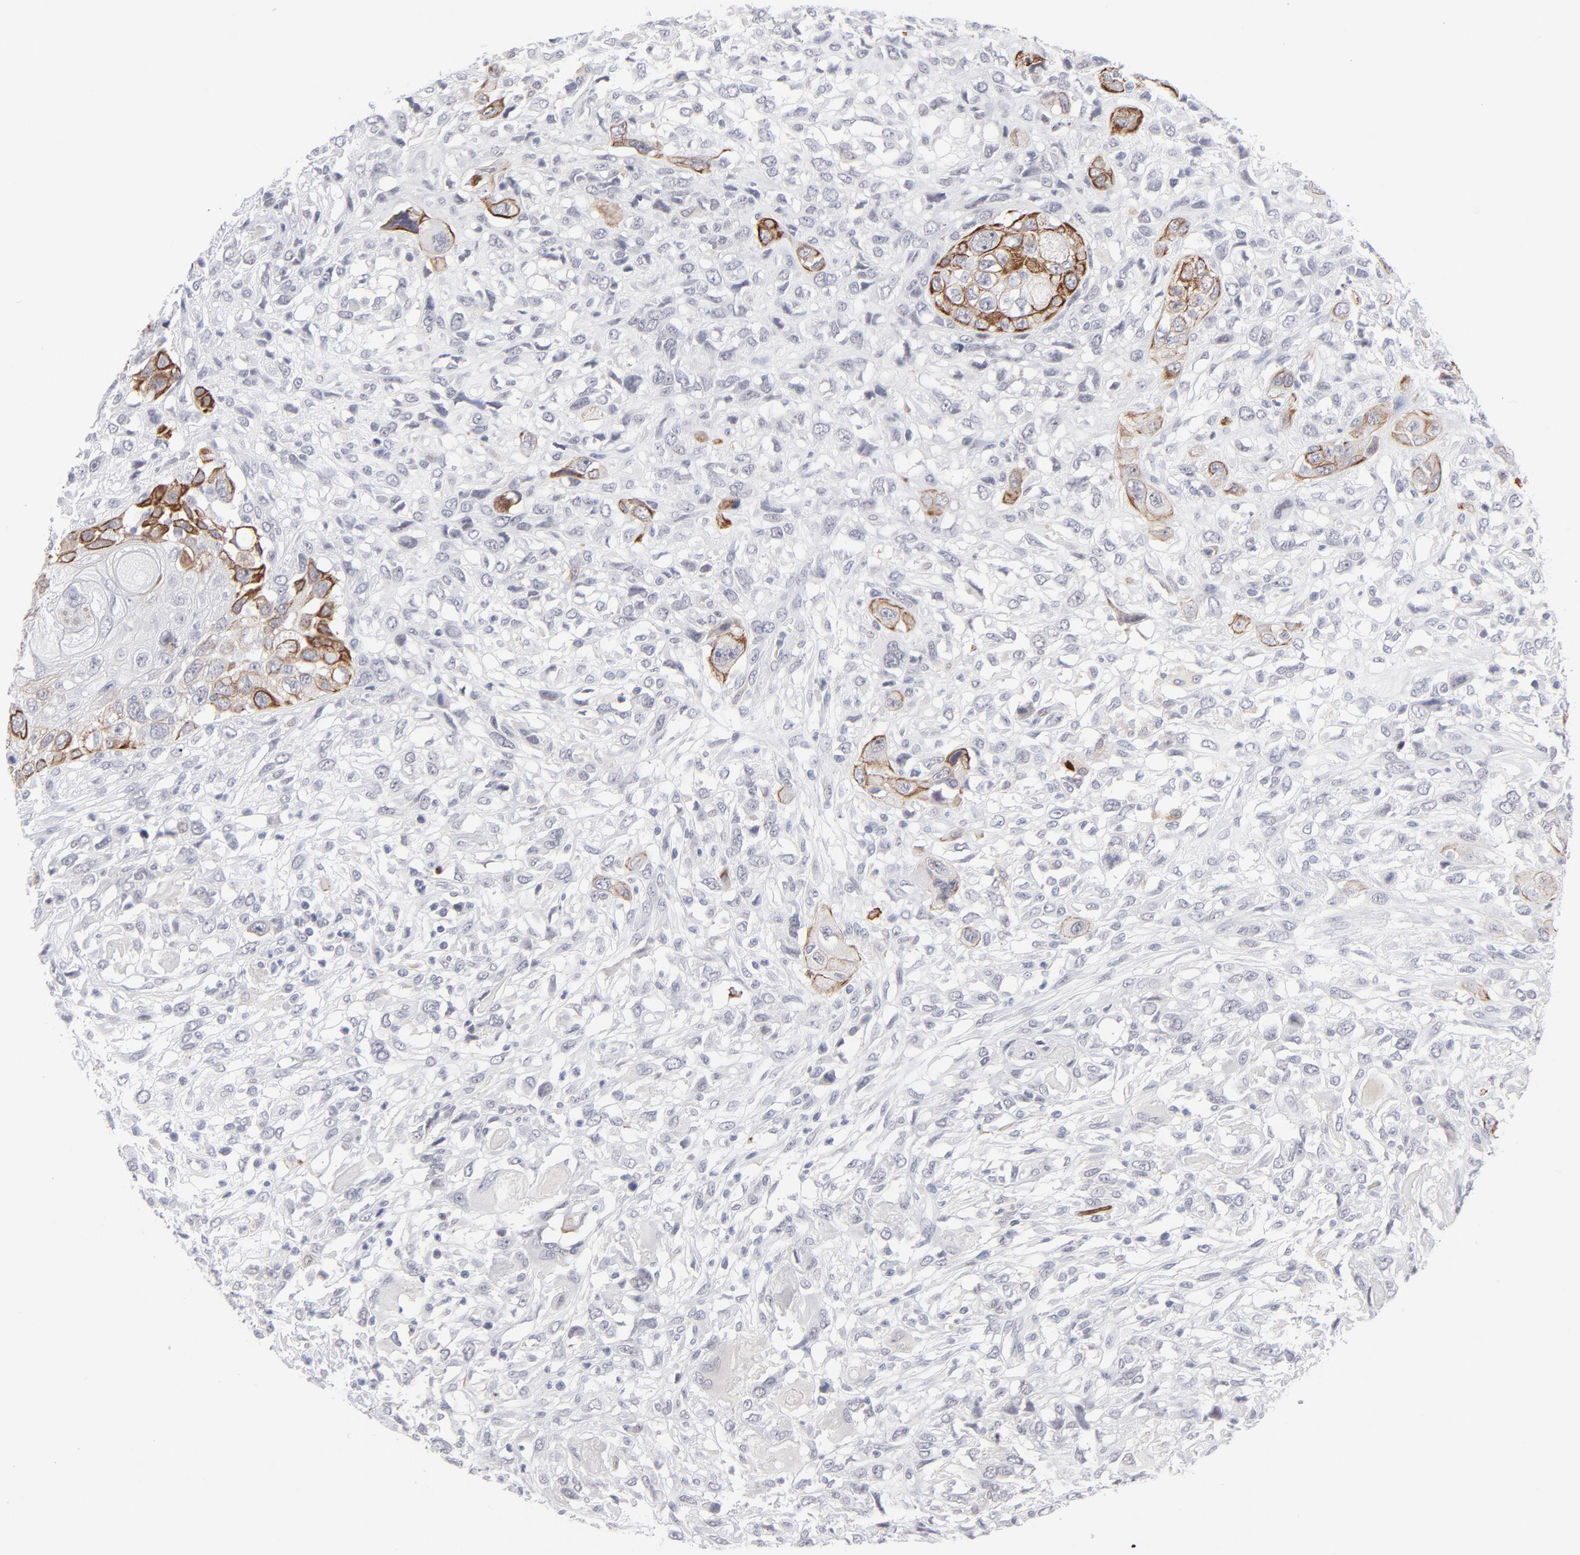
{"staining": {"intensity": "strong", "quantity": "<25%", "location": "cytoplasmic/membranous"}, "tissue": "head and neck cancer", "cell_type": "Tumor cells", "image_type": "cancer", "snomed": [{"axis": "morphology", "description": "Neoplasm, malignant, NOS"}, {"axis": "topography", "description": "Salivary gland"}, {"axis": "topography", "description": "Head-Neck"}], "caption": "The micrograph displays a brown stain indicating the presence of a protein in the cytoplasmic/membranous of tumor cells in head and neck cancer (neoplasm (malignant)).", "gene": "CCR2", "patient": {"sex": "male", "age": 43}}